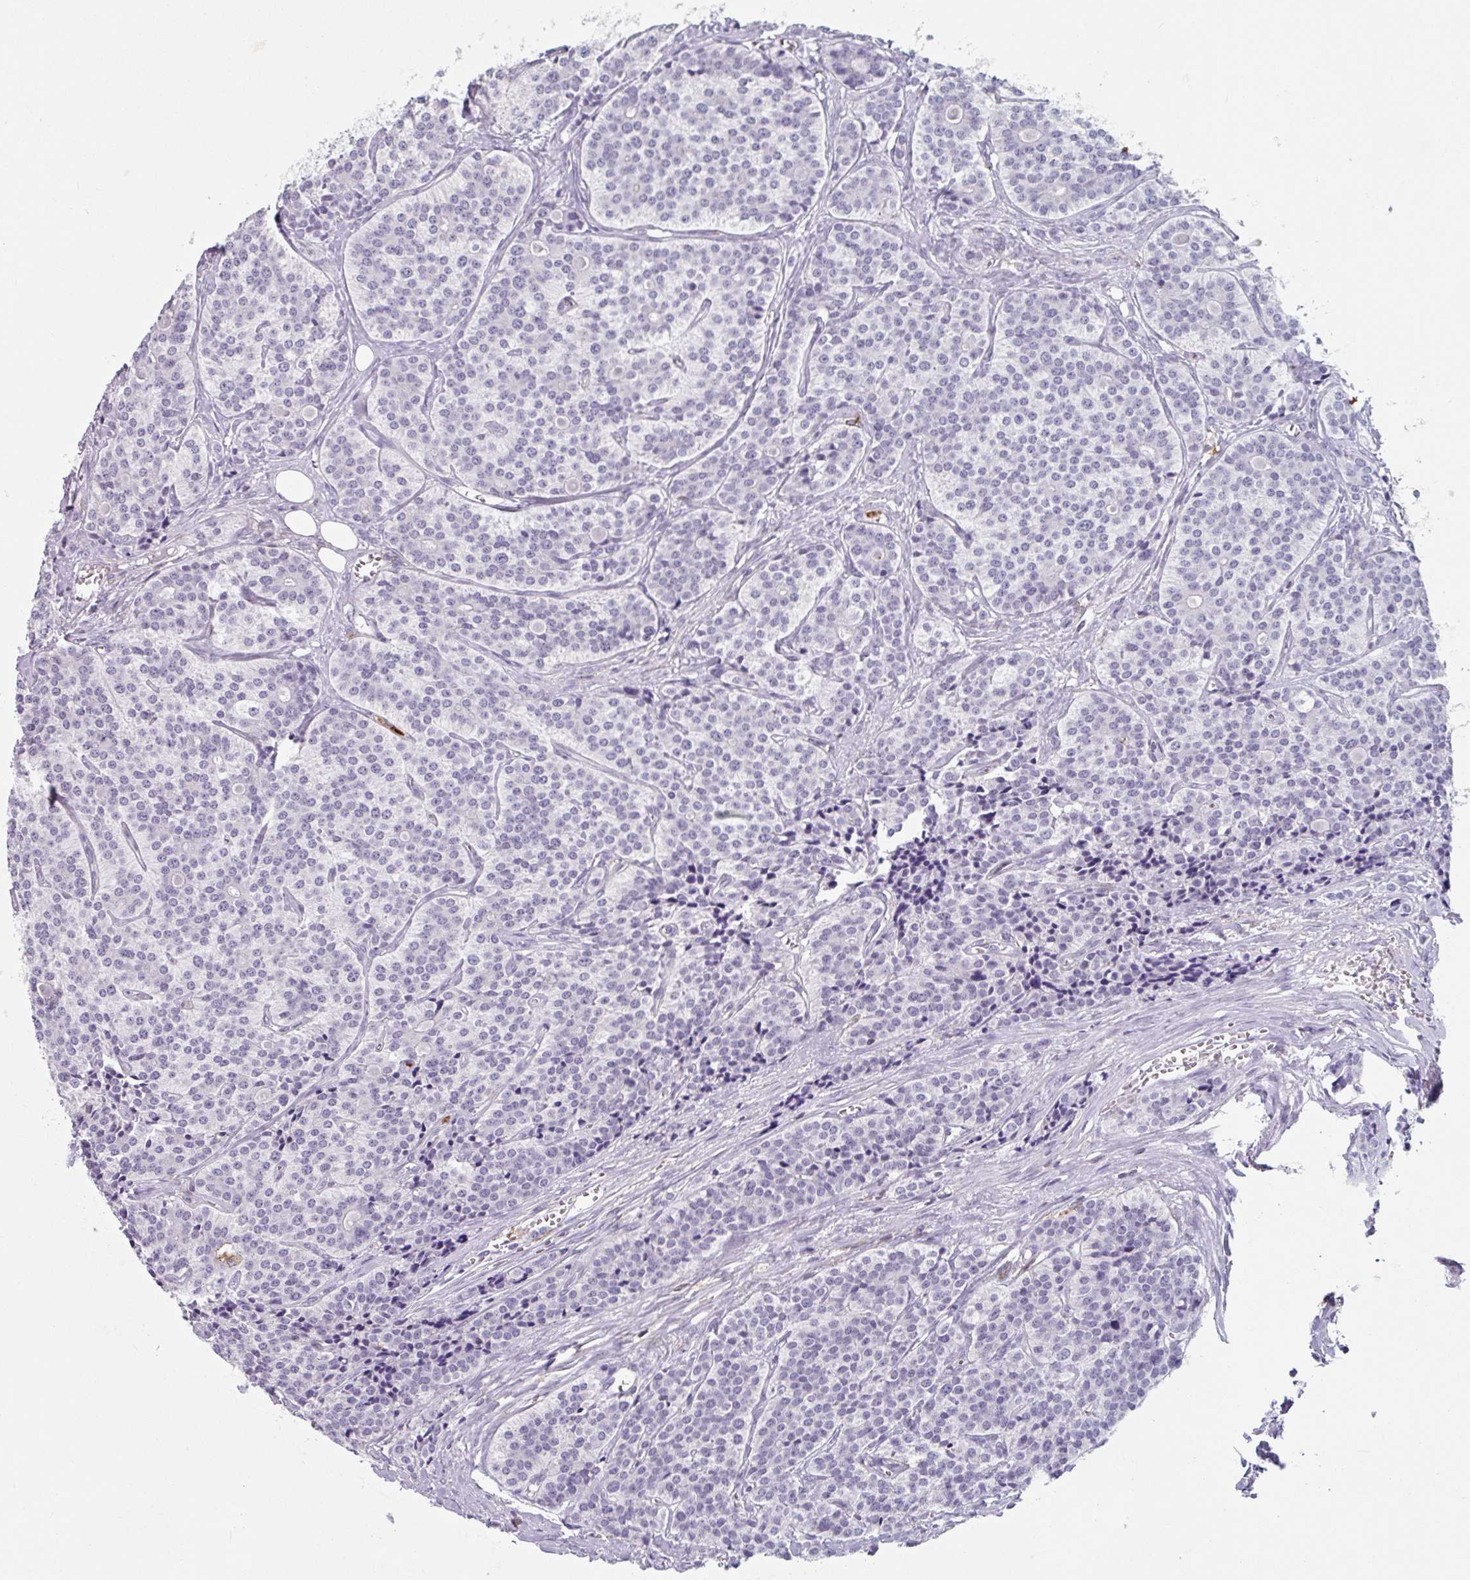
{"staining": {"intensity": "negative", "quantity": "none", "location": "none"}, "tissue": "carcinoid", "cell_type": "Tumor cells", "image_type": "cancer", "snomed": [{"axis": "morphology", "description": "Carcinoid, malignant, NOS"}, {"axis": "topography", "description": "Small intestine"}], "caption": "Immunohistochemistry photomicrograph of neoplastic tissue: carcinoid stained with DAB (3,3'-diaminobenzidine) reveals no significant protein expression in tumor cells.", "gene": "EXOSC5", "patient": {"sex": "male", "age": 63}}